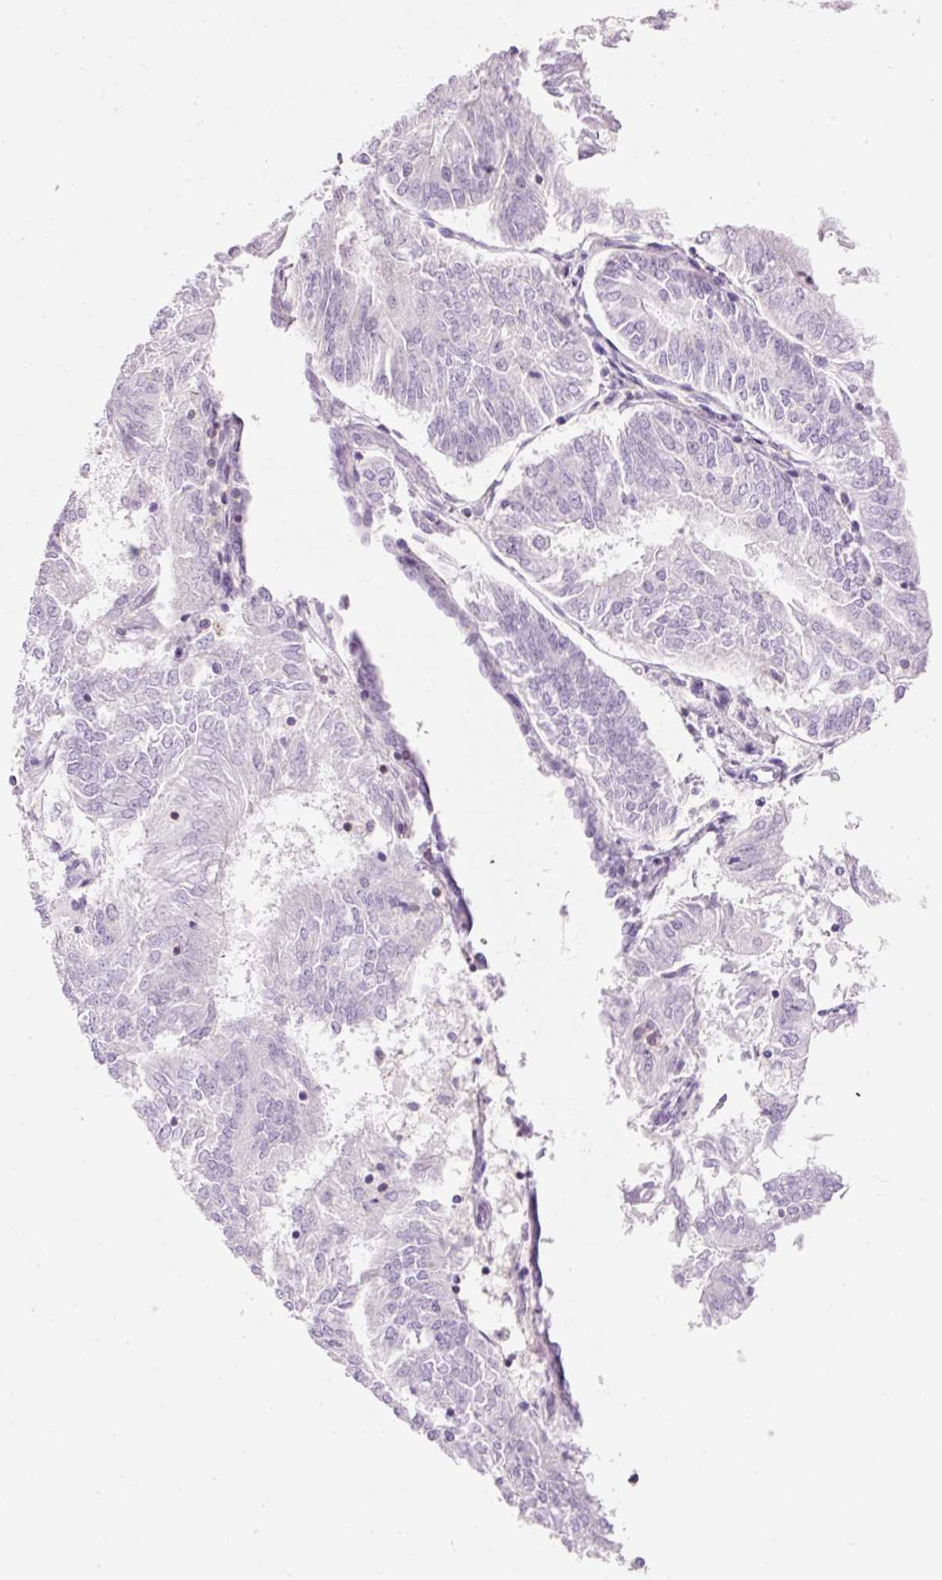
{"staining": {"intensity": "negative", "quantity": "none", "location": "none"}, "tissue": "endometrial cancer", "cell_type": "Tumor cells", "image_type": "cancer", "snomed": [{"axis": "morphology", "description": "Adenocarcinoma, NOS"}, {"axis": "topography", "description": "Endometrium"}], "caption": "DAB (3,3'-diaminobenzidine) immunohistochemical staining of endometrial cancer (adenocarcinoma) demonstrates no significant positivity in tumor cells.", "gene": "DOK6", "patient": {"sex": "female", "age": 58}}